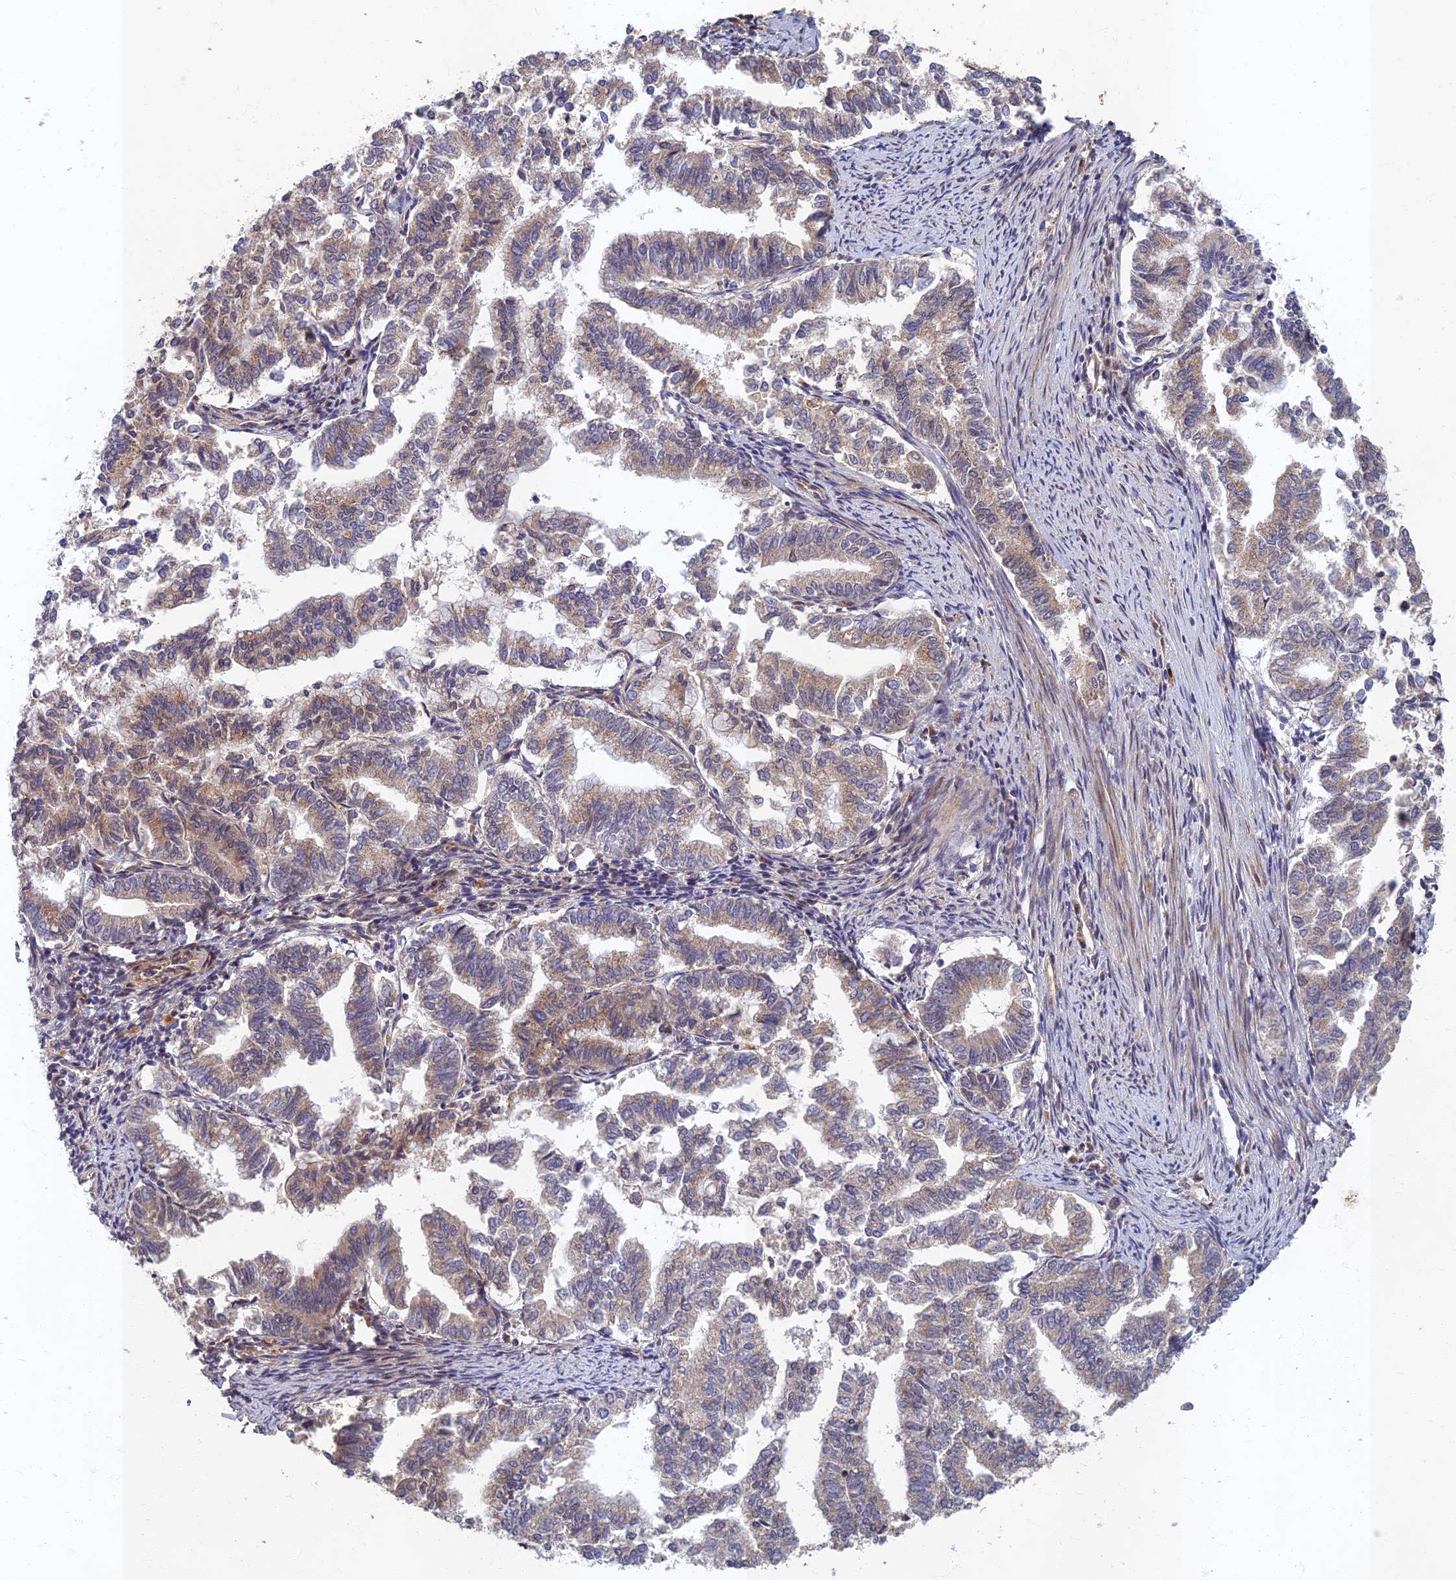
{"staining": {"intensity": "weak", "quantity": "25%-75%", "location": "cytoplasmic/membranous"}, "tissue": "endometrial cancer", "cell_type": "Tumor cells", "image_type": "cancer", "snomed": [{"axis": "morphology", "description": "Adenocarcinoma, NOS"}, {"axis": "topography", "description": "Endometrium"}], "caption": "Immunohistochemistry (IHC) photomicrograph of neoplastic tissue: human endometrial cancer stained using immunohistochemistry (IHC) displays low levels of weak protein expression localized specifically in the cytoplasmic/membranous of tumor cells, appearing as a cytoplasmic/membranous brown color.", "gene": "EARS2", "patient": {"sex": "female", "age": 79}}